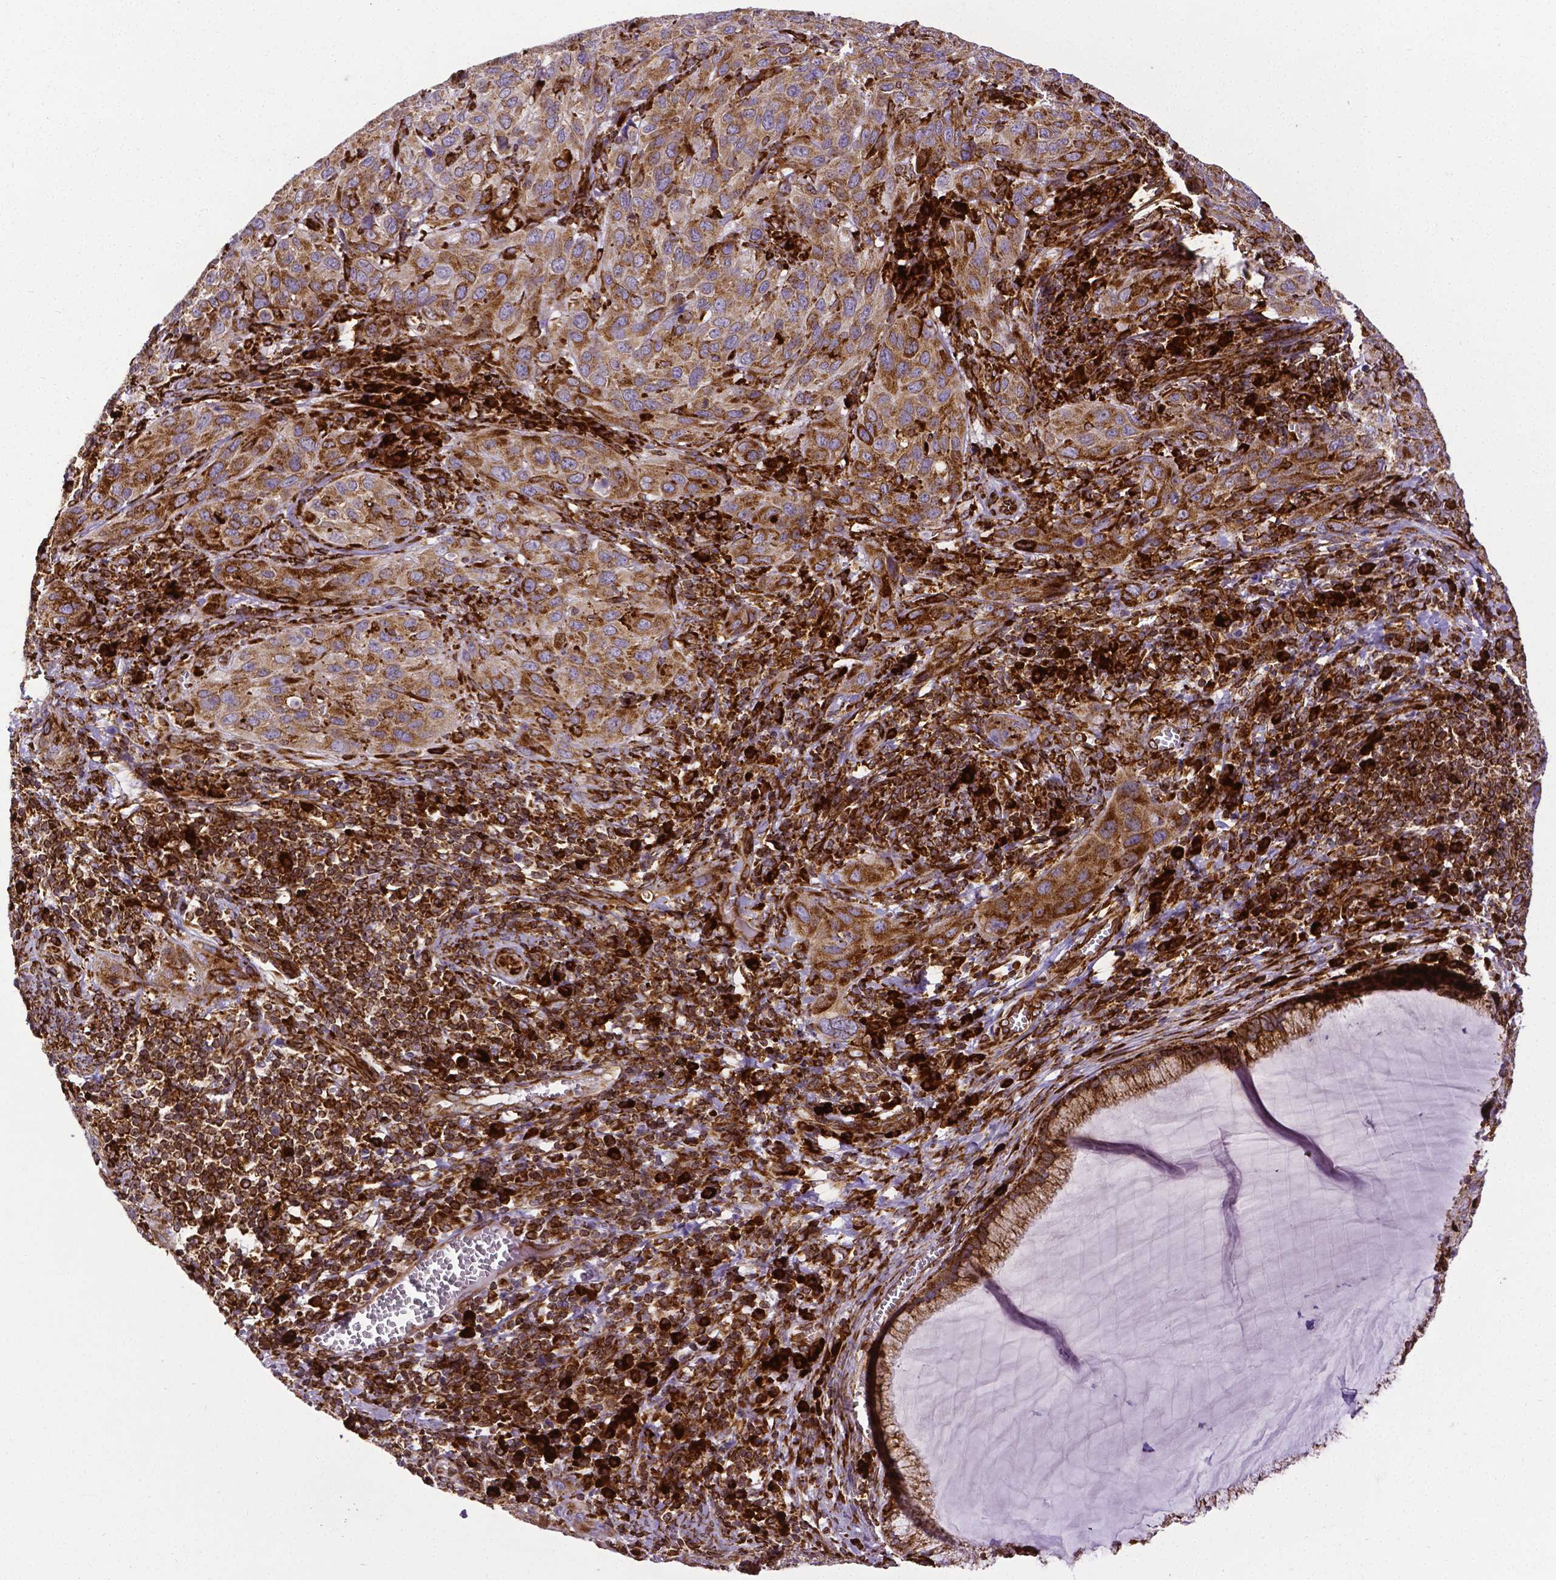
{"staining": {"intensity": "moderate", "quantity": ">75%", "location": "cytoplasmic/membranous"}, "tissue": "cervical cancer", "cell_type": "Tumor cells", "image_type": "cancer", "snomed": [{"axis": "morphology", "description": "Normal tissue, NOS"}, {"axis": "morphology", "description": "Squamous cell carcinoma, NOS"}, {"axis": "topography", "description": "Cervix"}], "caption": "A photomicrograph of human cervical cancer stained for a protein reveals moderate cytoplasmic/membranous brown staining in tumor cells.", "gene": "MTDH", "patient": {"sex": "female", "age": 51}}